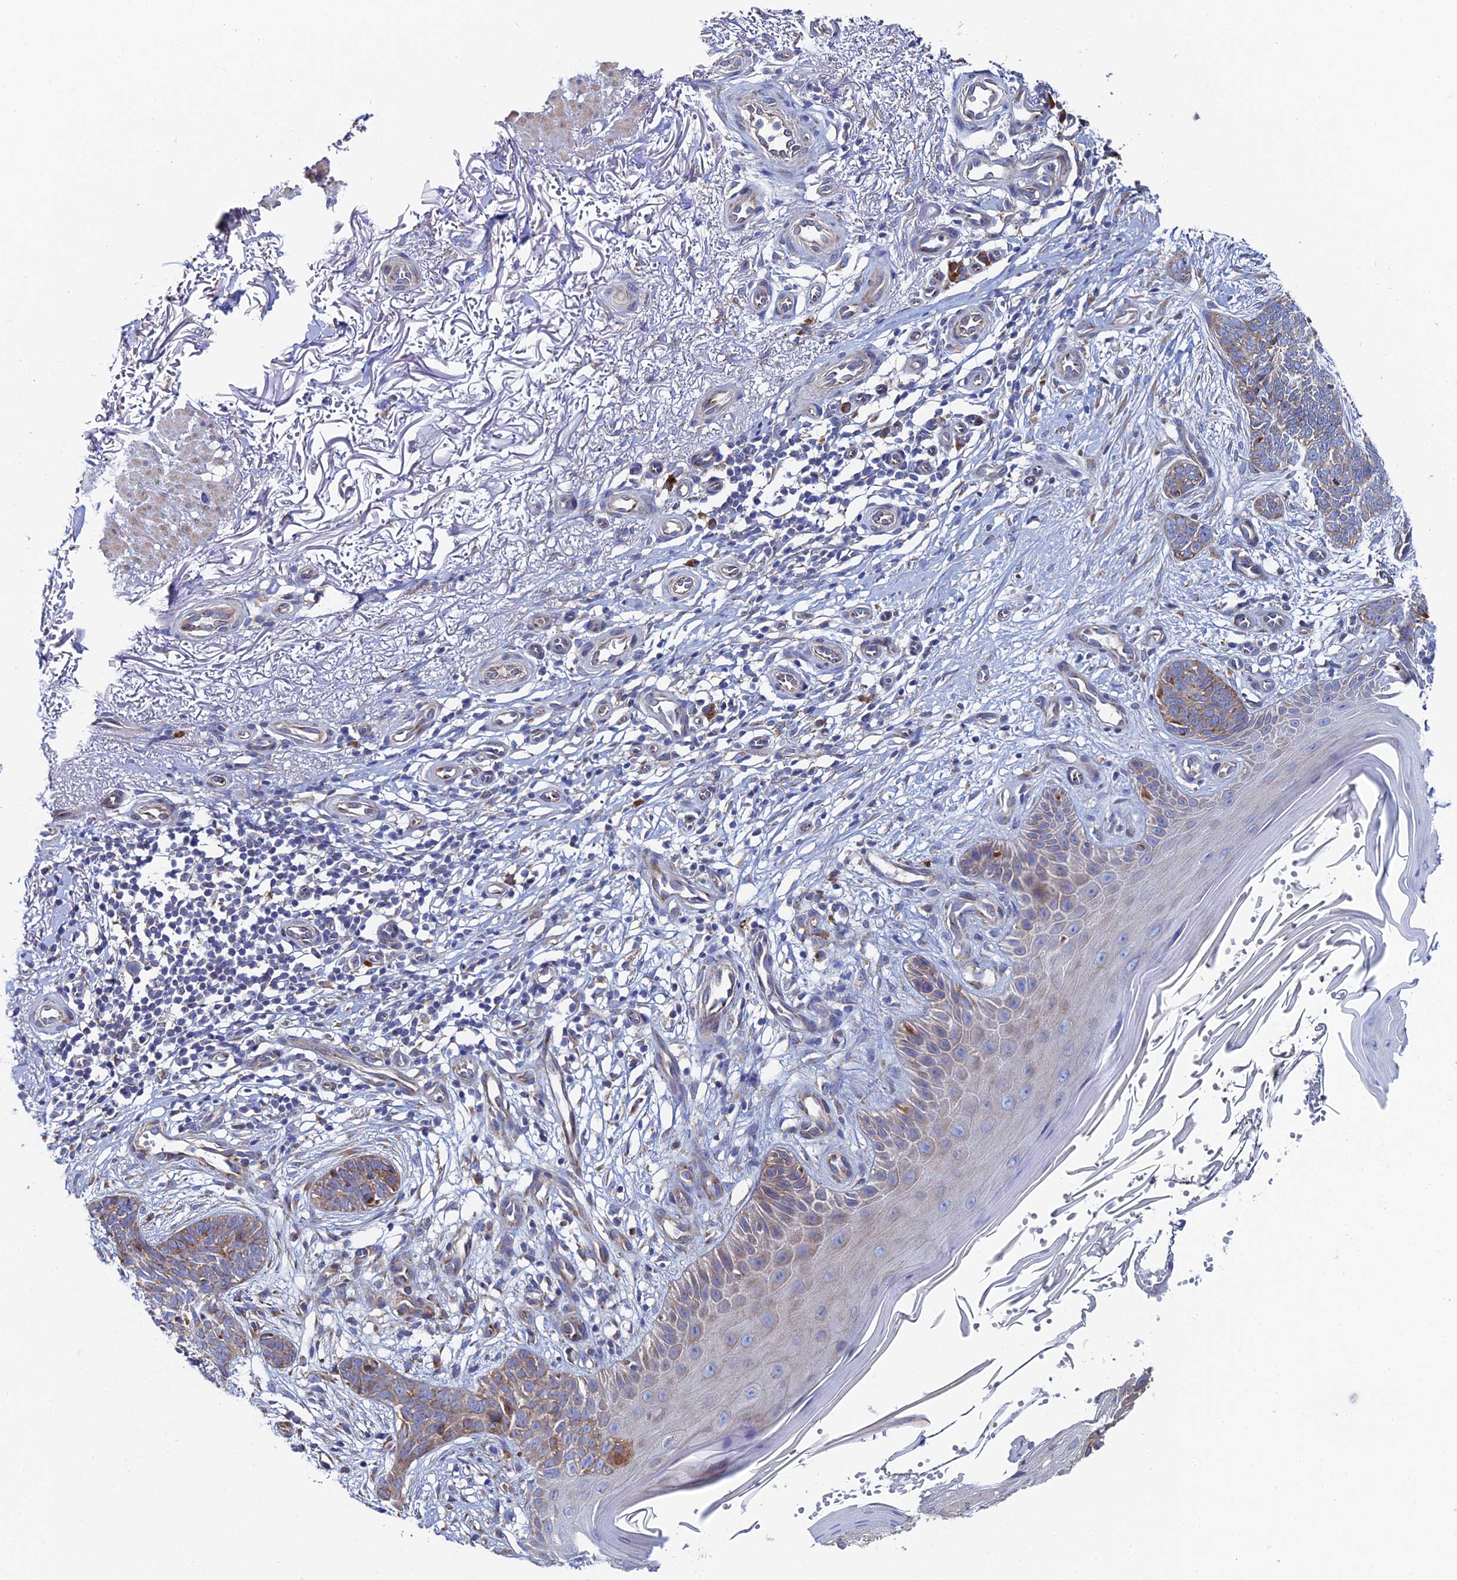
{"staining": {"intensity": "moderate", "quantity": "25%-75%", "location": "cytoplasmic/membranous"}, "tissue": "skin cancer", "cell_type": "Tumor cells", "image_type": "cancer", "snomed": [{"axis": "morphology", "description": "Basal cell carcinoma"}, {"axis": "topography", "description": "Skin"}], "caption": "Immunohistochemistry image of skin cancer stained for a protein (brown), which shows medium levels of moderate cytoplasmic/membranous staining in approximately 25%-75% of tumor cells.", "gene": "CLCN3", "patient": {"sex": "female", "age": 82}}